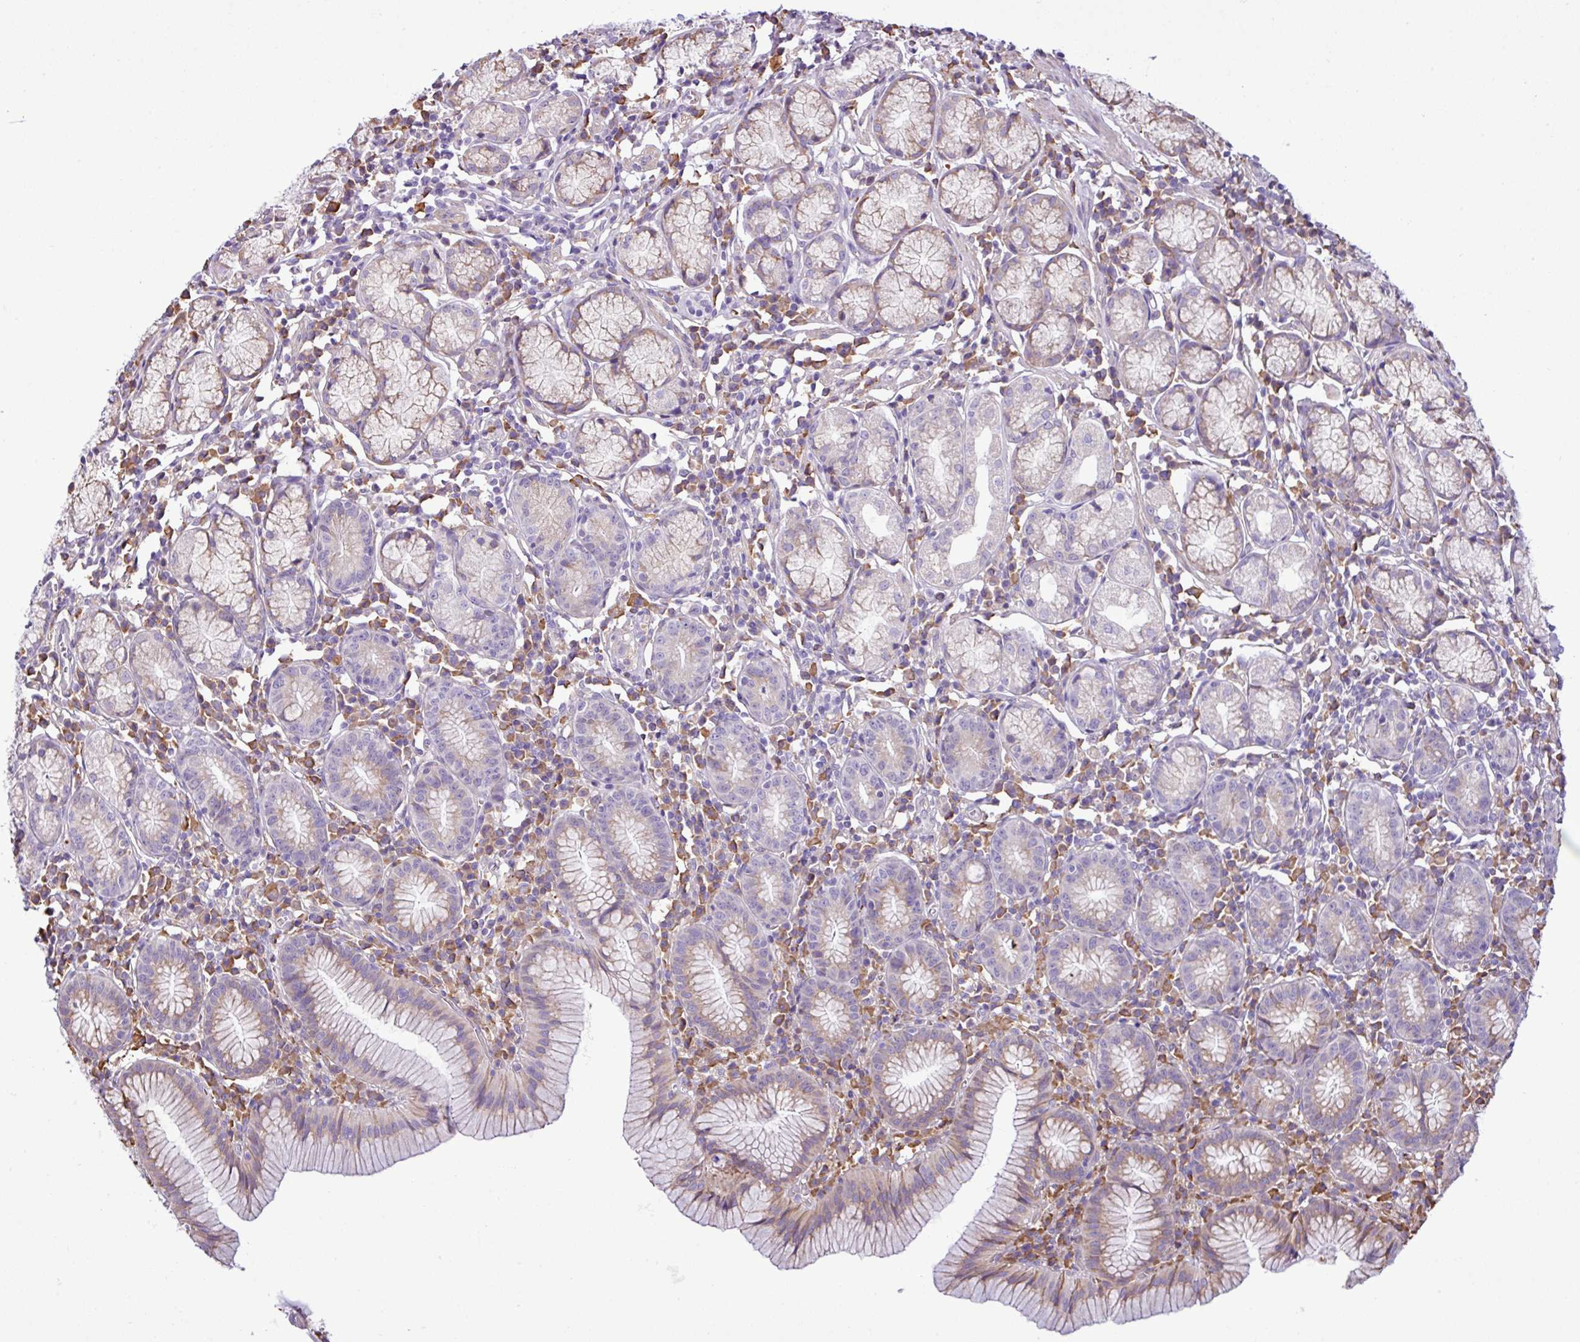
{"staining": {"intensity": "weak", "quantity": "25%-75%", "location": "cytoplasmic/membranous"}, "tissue": "stomach", "cell_type": "Glandular cells", "image_type": "normal", "snomed": [{"axis": "morphology", "description": "Normal tissue, NOS"}, {"axis": "topography", "description": "Stomach"}], "caption": "The immunohistochemical stain highlights weak cytoplasmic/membranous expression in glandular cells of benign stomach. Using DAB (brown) and hematoxylin (blue) stains, captured at high magnification using brightfield microscopy.", "gene": "ZSCAN5A", "patient": {"sex": "male", "age": 55}}